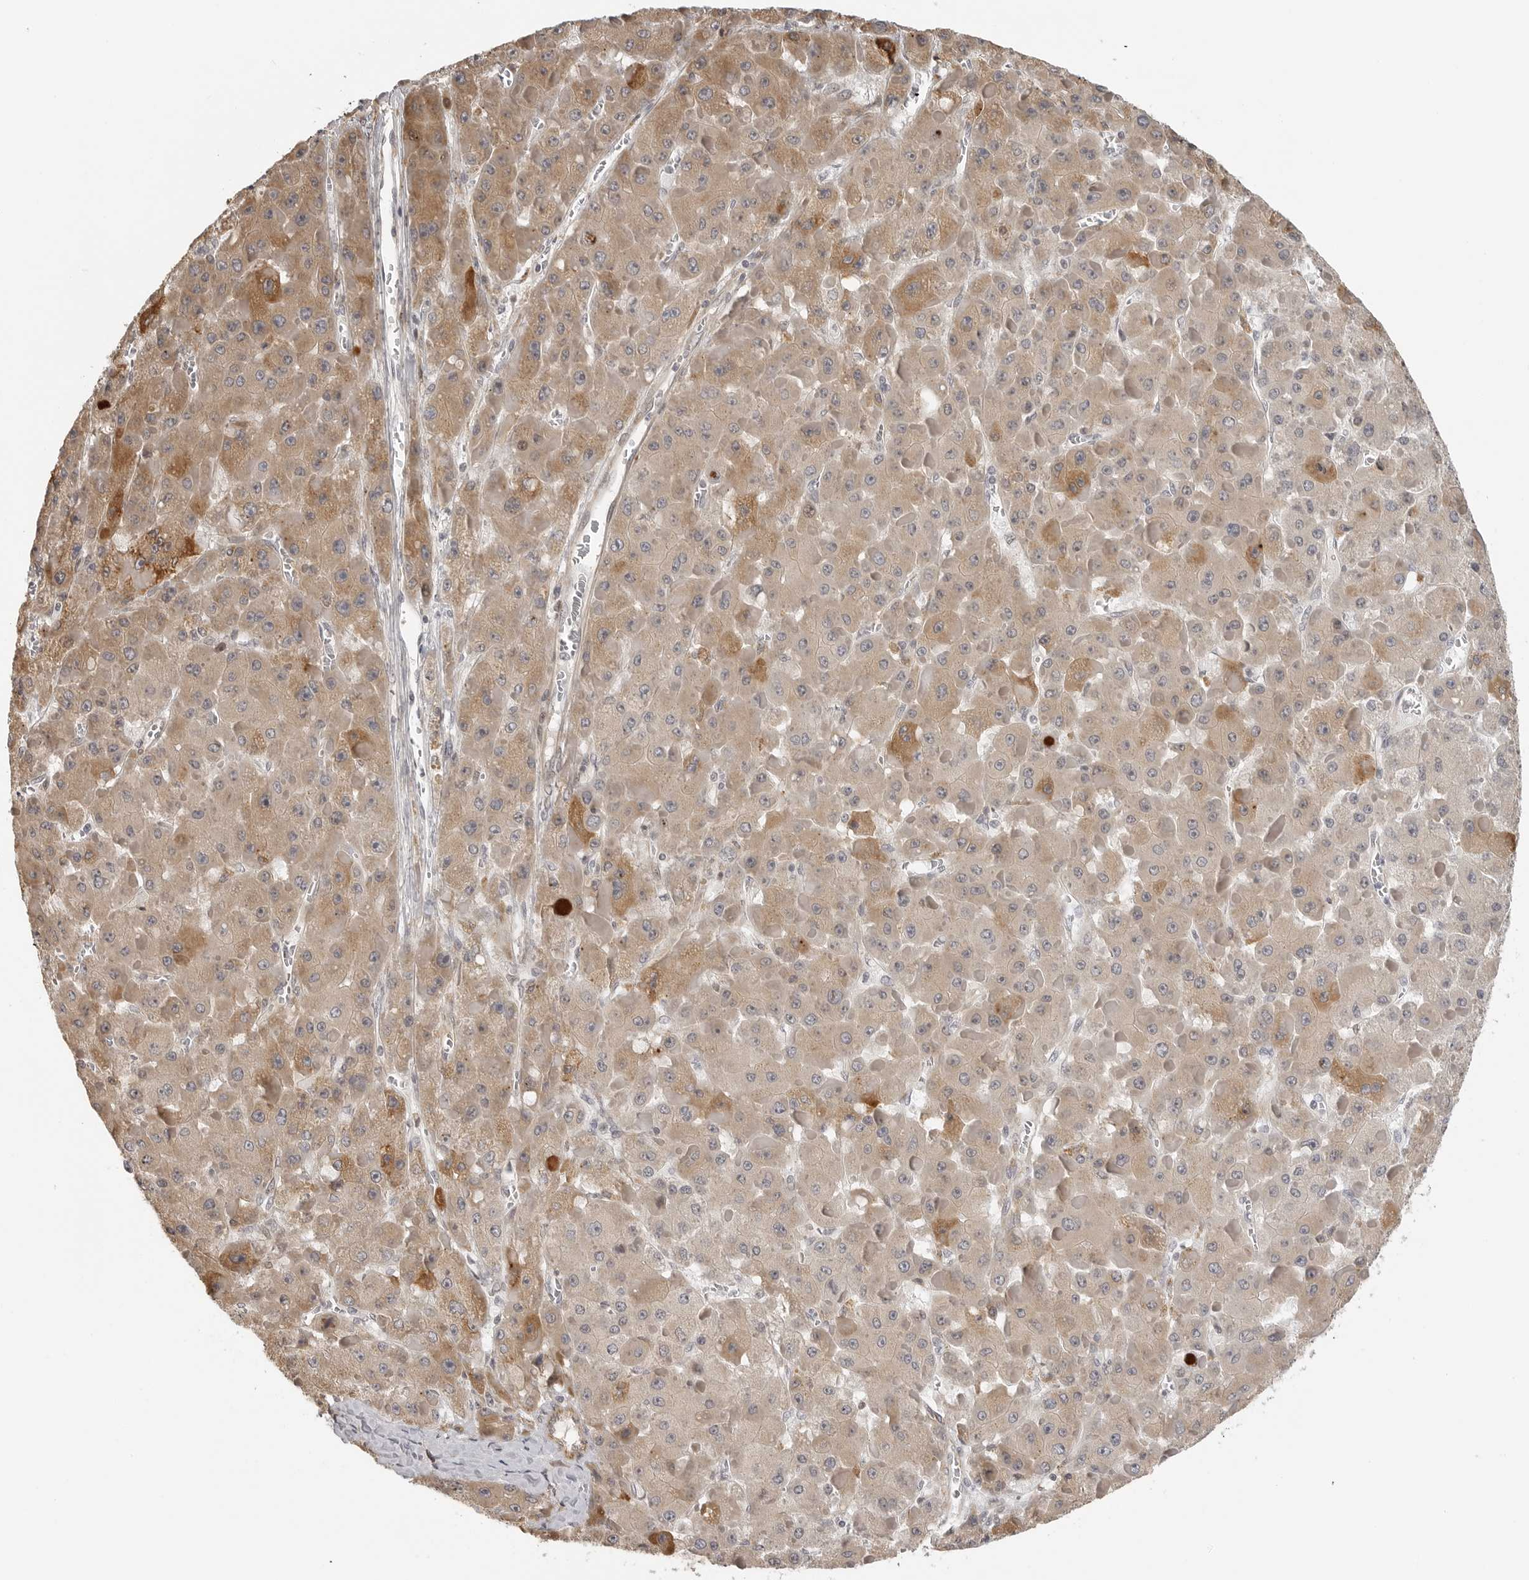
{"staining": {"intensity": "weak", "quantity": ">75%", "location": "cytoplasmic/membranous"}, "tissue": "liver cancer", "cell_type": "Tumor cells", "image_type": "cancer", "snomed": [{"axis": "morphology", "description": "Carcinoma, Hepatocellular, NOS"}, {"axis": "topography", "description": "Liver"}], "caption": "About >75% of tumor cells in liver cancer reveal weak cytoplasmic/membranous protein staining as visualized by brown immunohistochemical staining.", "gene": "IDO1", "patient": {"sex": "female", "age": 73}}